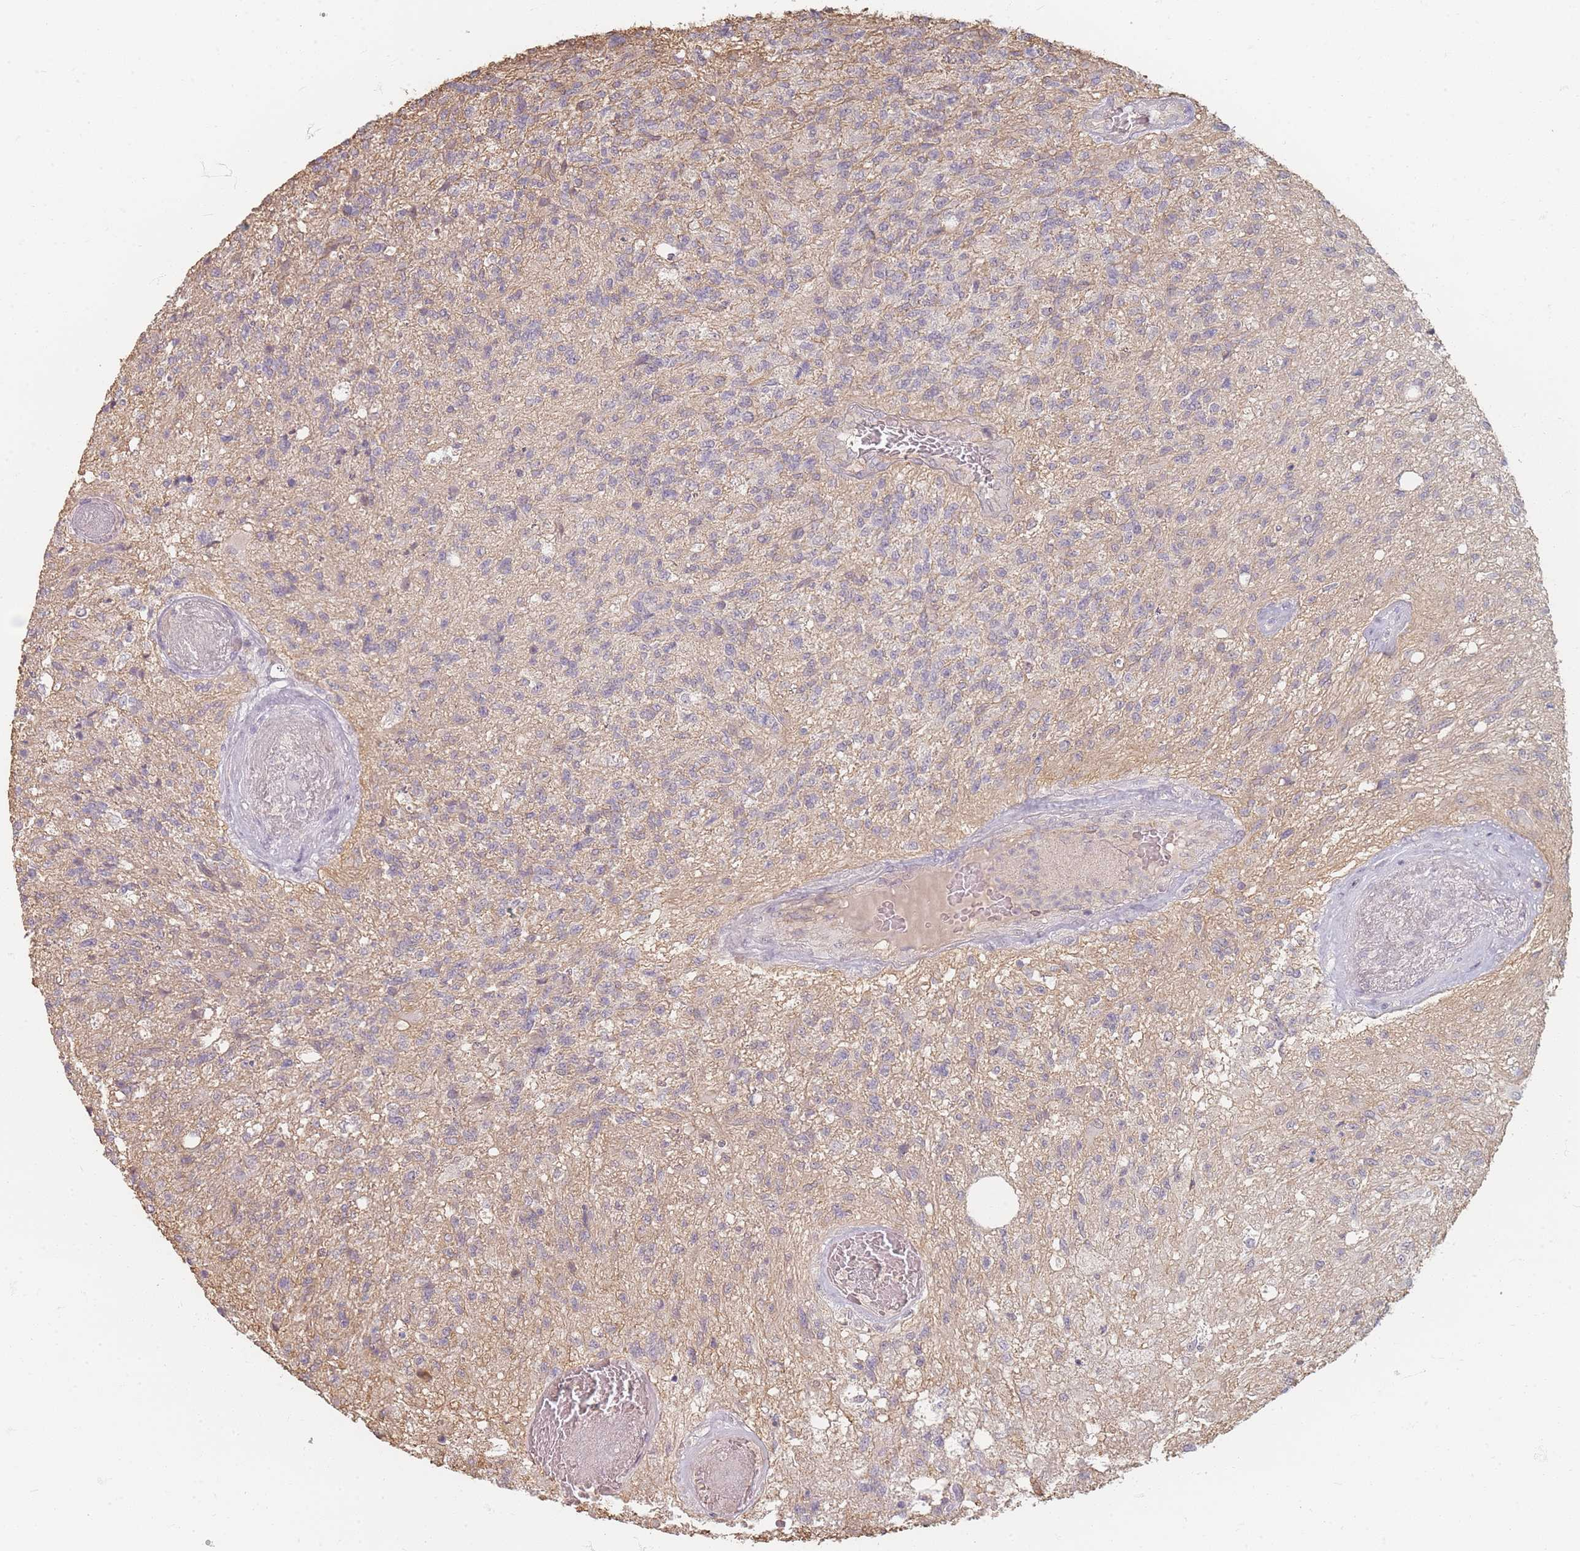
{"staining": {"intensity": "negative", "quantity": "none", "location": "none"}, "tissue": "glioma", "cell_type": "Tumor cells", "image_type": "cancer", "snomed": [{"axis": "morphology", "description": "Glioma, malignant, High grade"}, {"axis": "topography", "description": "Brain"}], "caption": "Human malignant glioma (high-grade) stained for a protein using immunohistochemistry exhibits no staining in tumor cells.", "gene": "RFTN1", "patient": {"sex": "male", "age": 56}}